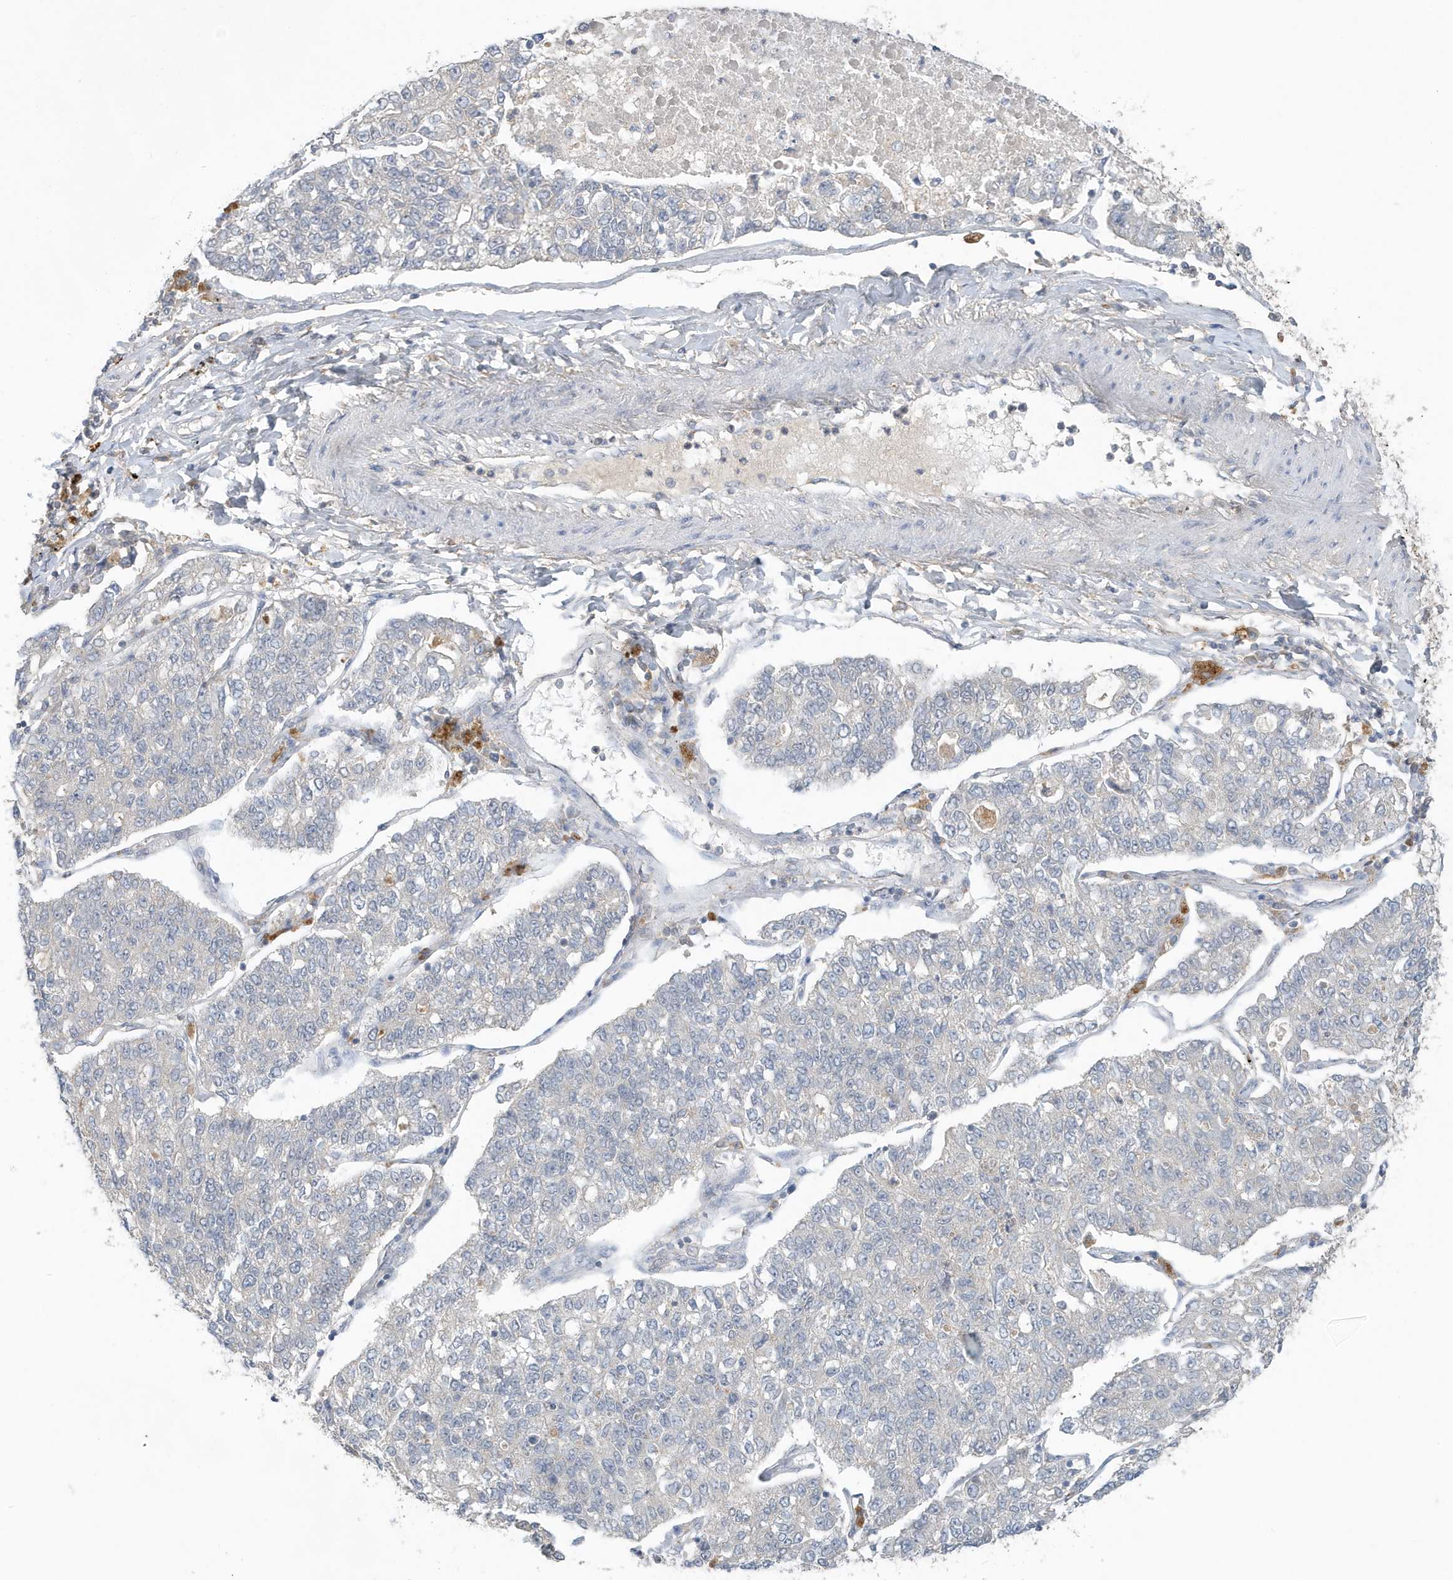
{"staining": {"intensity": "negative", "quantity": "none", "location": "none"}, "tissue": "lung cancer", "cell_type": "Tumor cells", "image_type": "cancer", "snomed": [{"axis": "morphology", "description": "Adenocarcinoma, NOS"}, {"axis": "topography", "description": "Lung"}], "caption": "Immunohistochemistry (IHC) of human lung cancer (adenocarcinoma) demonstrates no expression in tumor cells.", "gene": "C1RL", "patient": {"sex": "male", "age": 49}}